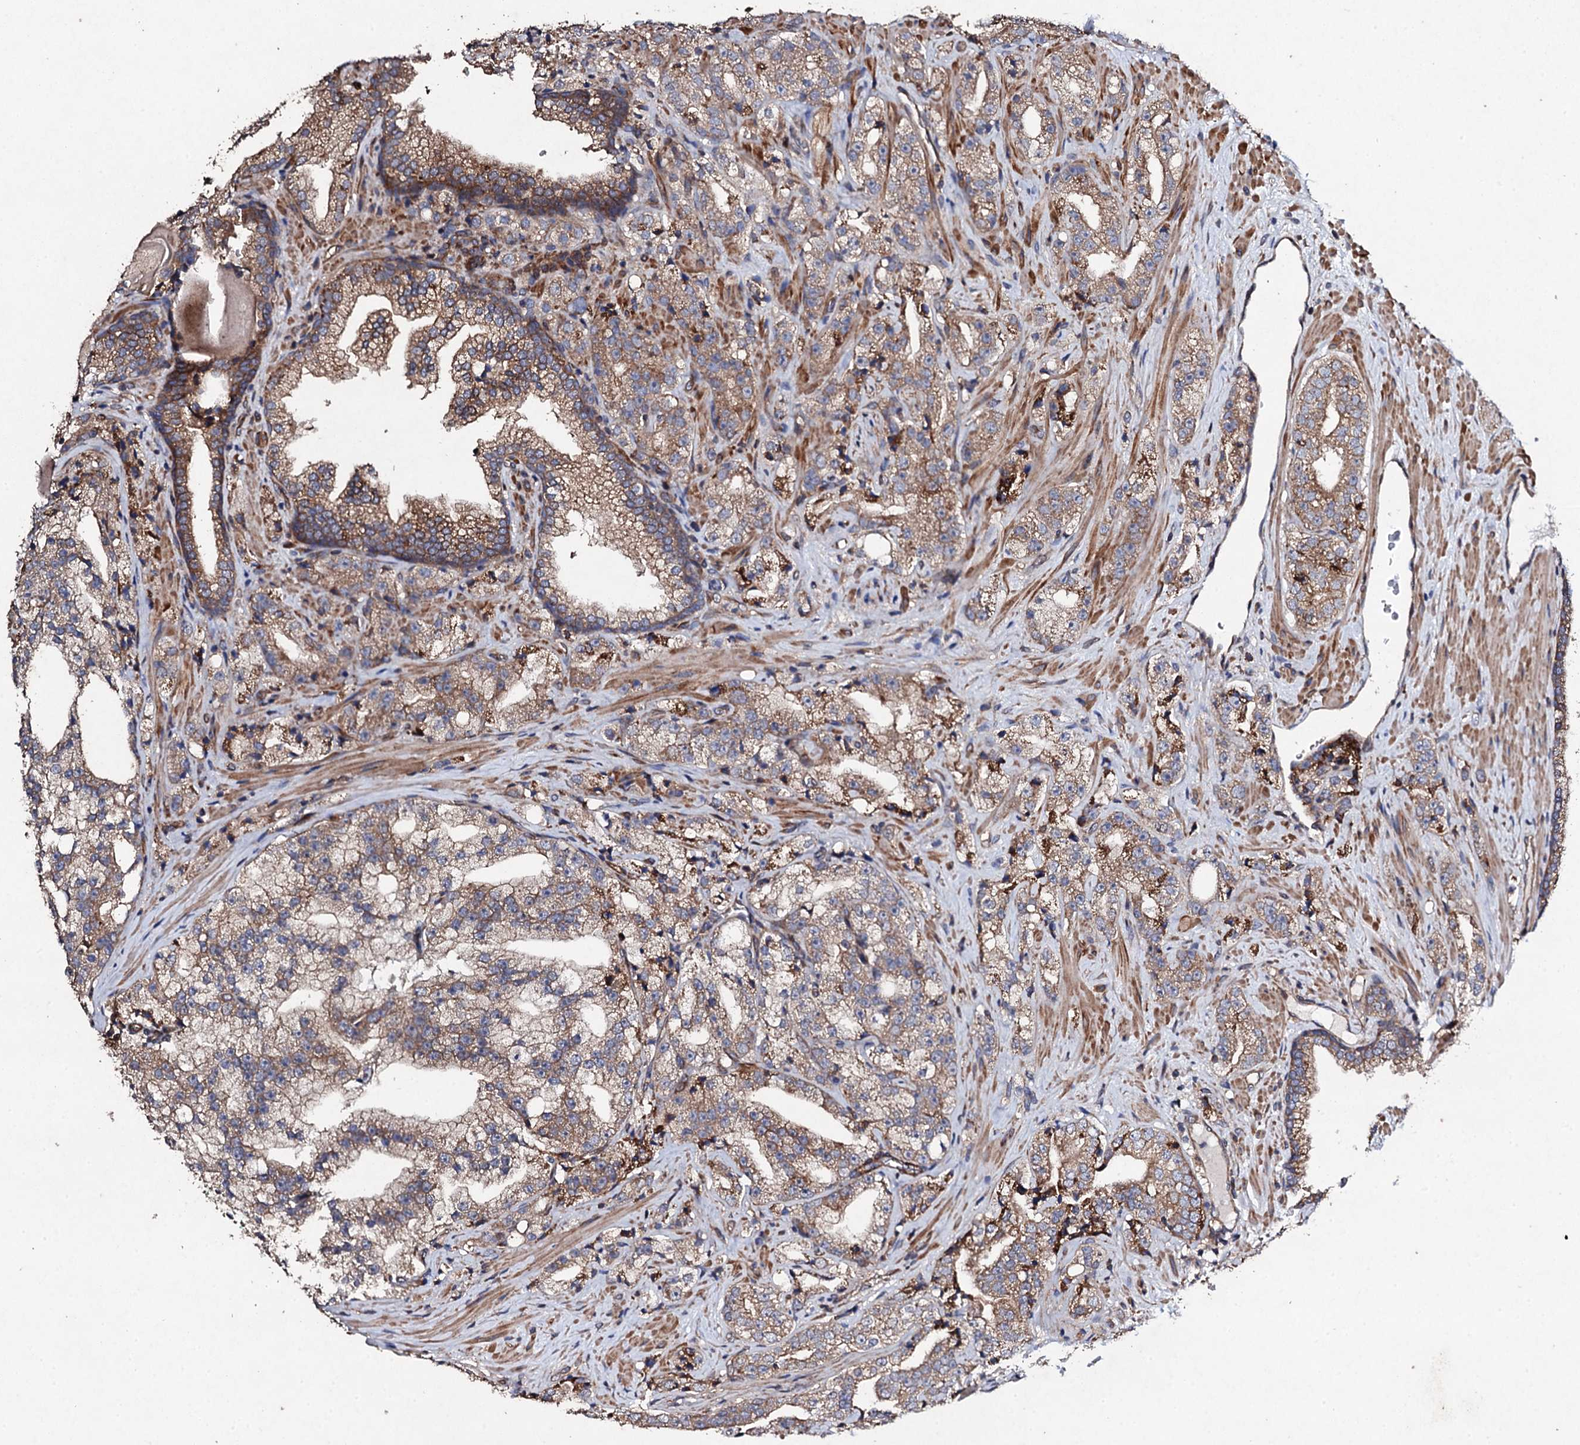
{"staining": {"intensity": "weak", "quantity": ">75%", "location": "cytoplasmic/membranous"}, "tissue": "prostate cancer", "cell_type": "Tumor cells", "image_type": "cancer", "snomed": [{"axis": "morphology", "description": "Adenocarcinoma, High grade"}, {"axis": "topography", "description": "Prostate"}], "caption": "Immunohistochemistry (DAB) staining of human prostate cancer displays weak cytoplasmic/membranous protein staining in approximately >75% of tumor cells.", "gene": "MOCOS", "patient": {"sex": "male", "age": 64}}